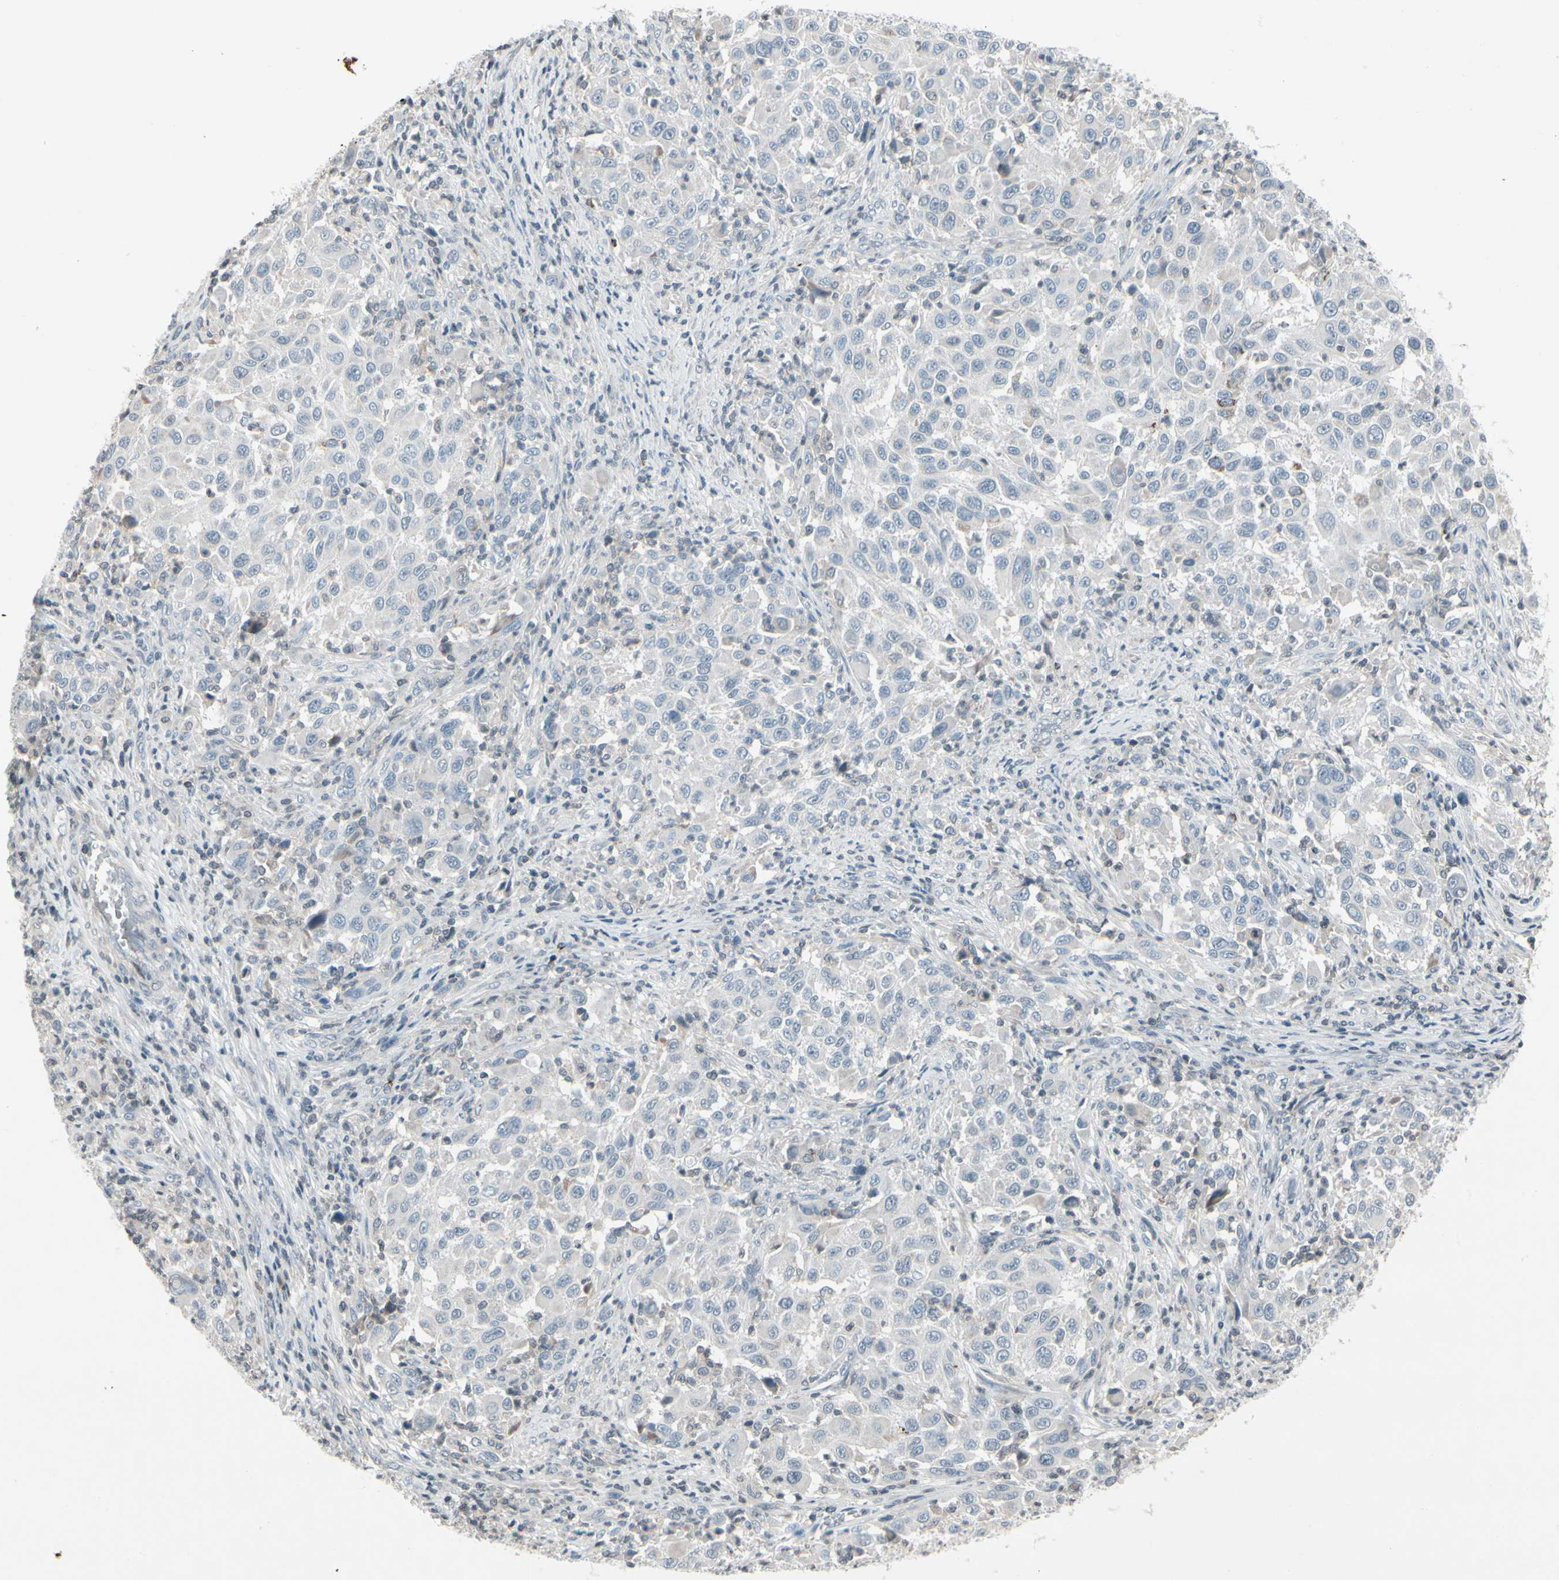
{"staining": {"intensity": "strong", "quantity": "<25%", "location": "cytoplasmic/membranous"}, "tissue": "melanoma", "cell_type": "Tumor cells", "image_type": "cancer", "snomed": [{"axis": "morphology", "description": "Malignant melanoma, Metastatic site"}, {"axis": "topography", "description": "Lymph node"}], "caption": "Malignant melanoma (metastatic site) stained with a brown dye exhibits strong cytoplasmic/membranous positive positivity in about <25% of tumor cells.", "gene": "ARG2", "patient": {"sex": "male", "age": 61}}